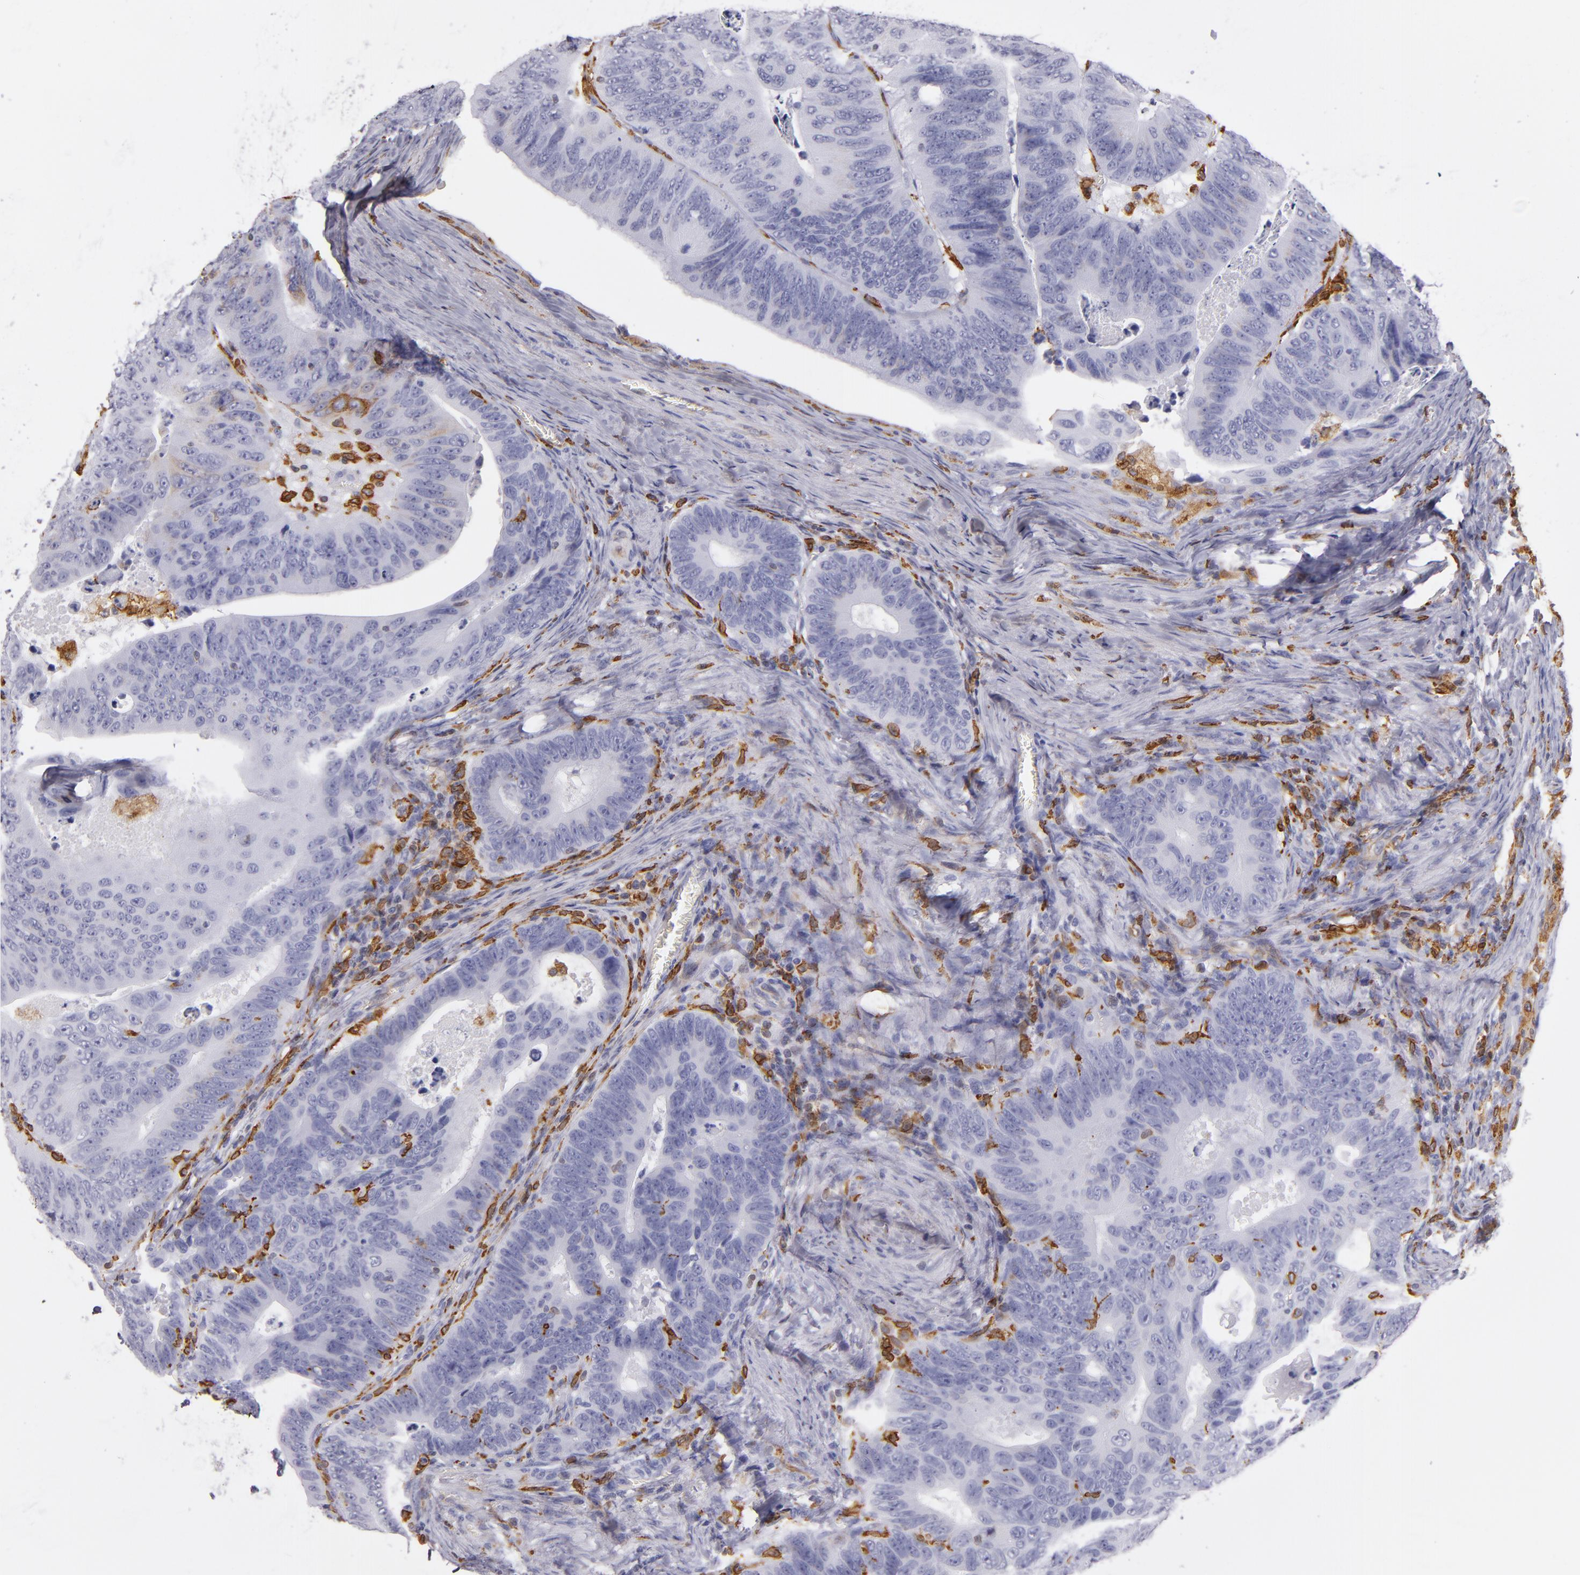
{"staining": {"intensity": "negative", "quantity": "none", "location": "none"}, "tissue": "colorectal cancer", "cell_type": "Tumor cells", "image_type": "cancer", "snomed": [{"axis": "morphology", "description": "Adenocarcinoma, NOS"}, {"axis": "topography", "description": "Colon"}], "caption": "Colorectal cancer was stained to show a protein in brown. There is no significant staining in tumor cells.", "gene": "CD74", "patient": {"sex": "female", "age": 55}}